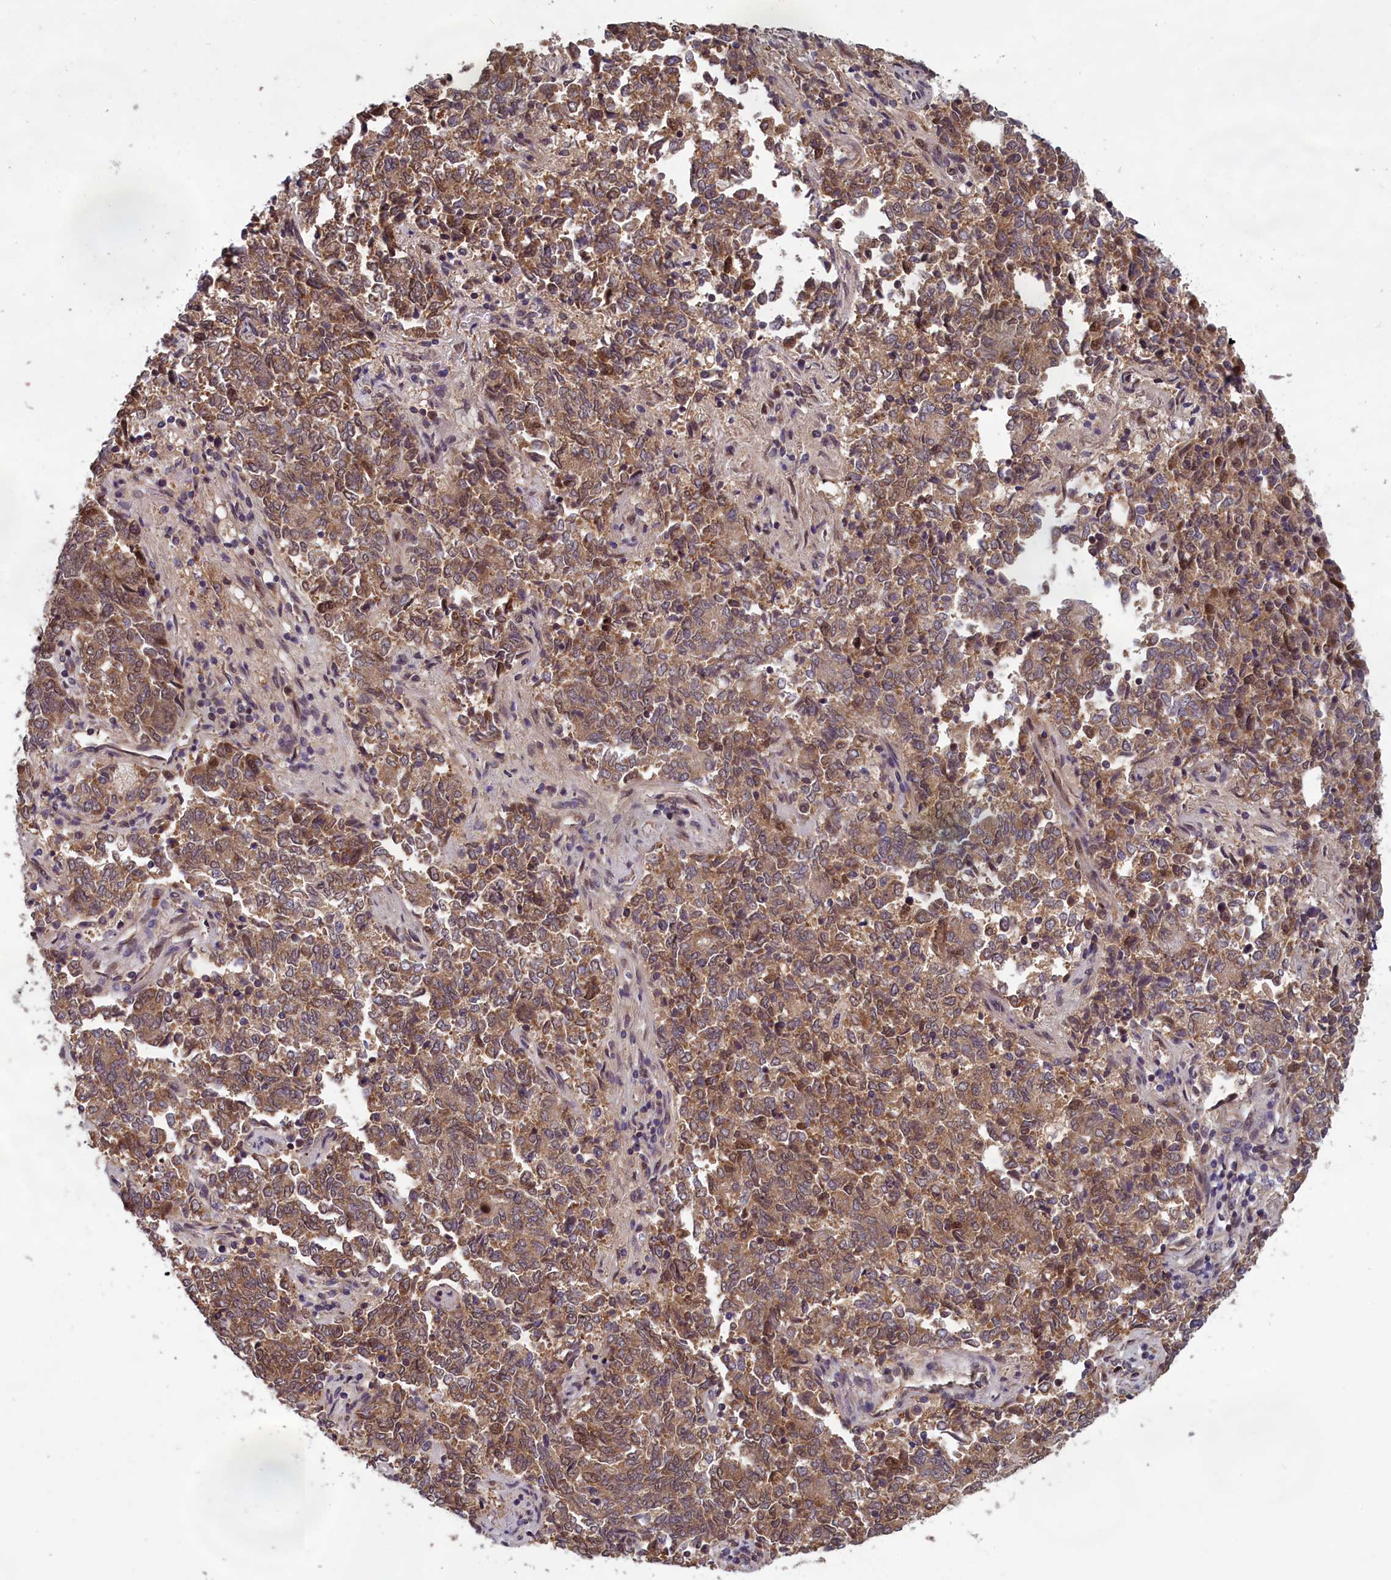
{"staining": {"intensity": "moderate", "quantity": ">75%", "location": "cytoplasmic/membranous,nuclear"}, "tissue": "endometrial cancer", "cell_type": "Tumor cells", "image_type": "cancer", "snomed": [{"axis": "morphology", "description": "Adenocarcinoma, NOS"}, {"axis": "topography", "description": "Endometrium"}], "caption": "This photomicrograph exhibits IHC staining of endometrial cancer, with medium moderate cytoplasmic/membranous and nuclear positivity in approximately >75% of tumor cells.", "gene": "CCDC15", "patient": {"sex": "female", "age": 80}}